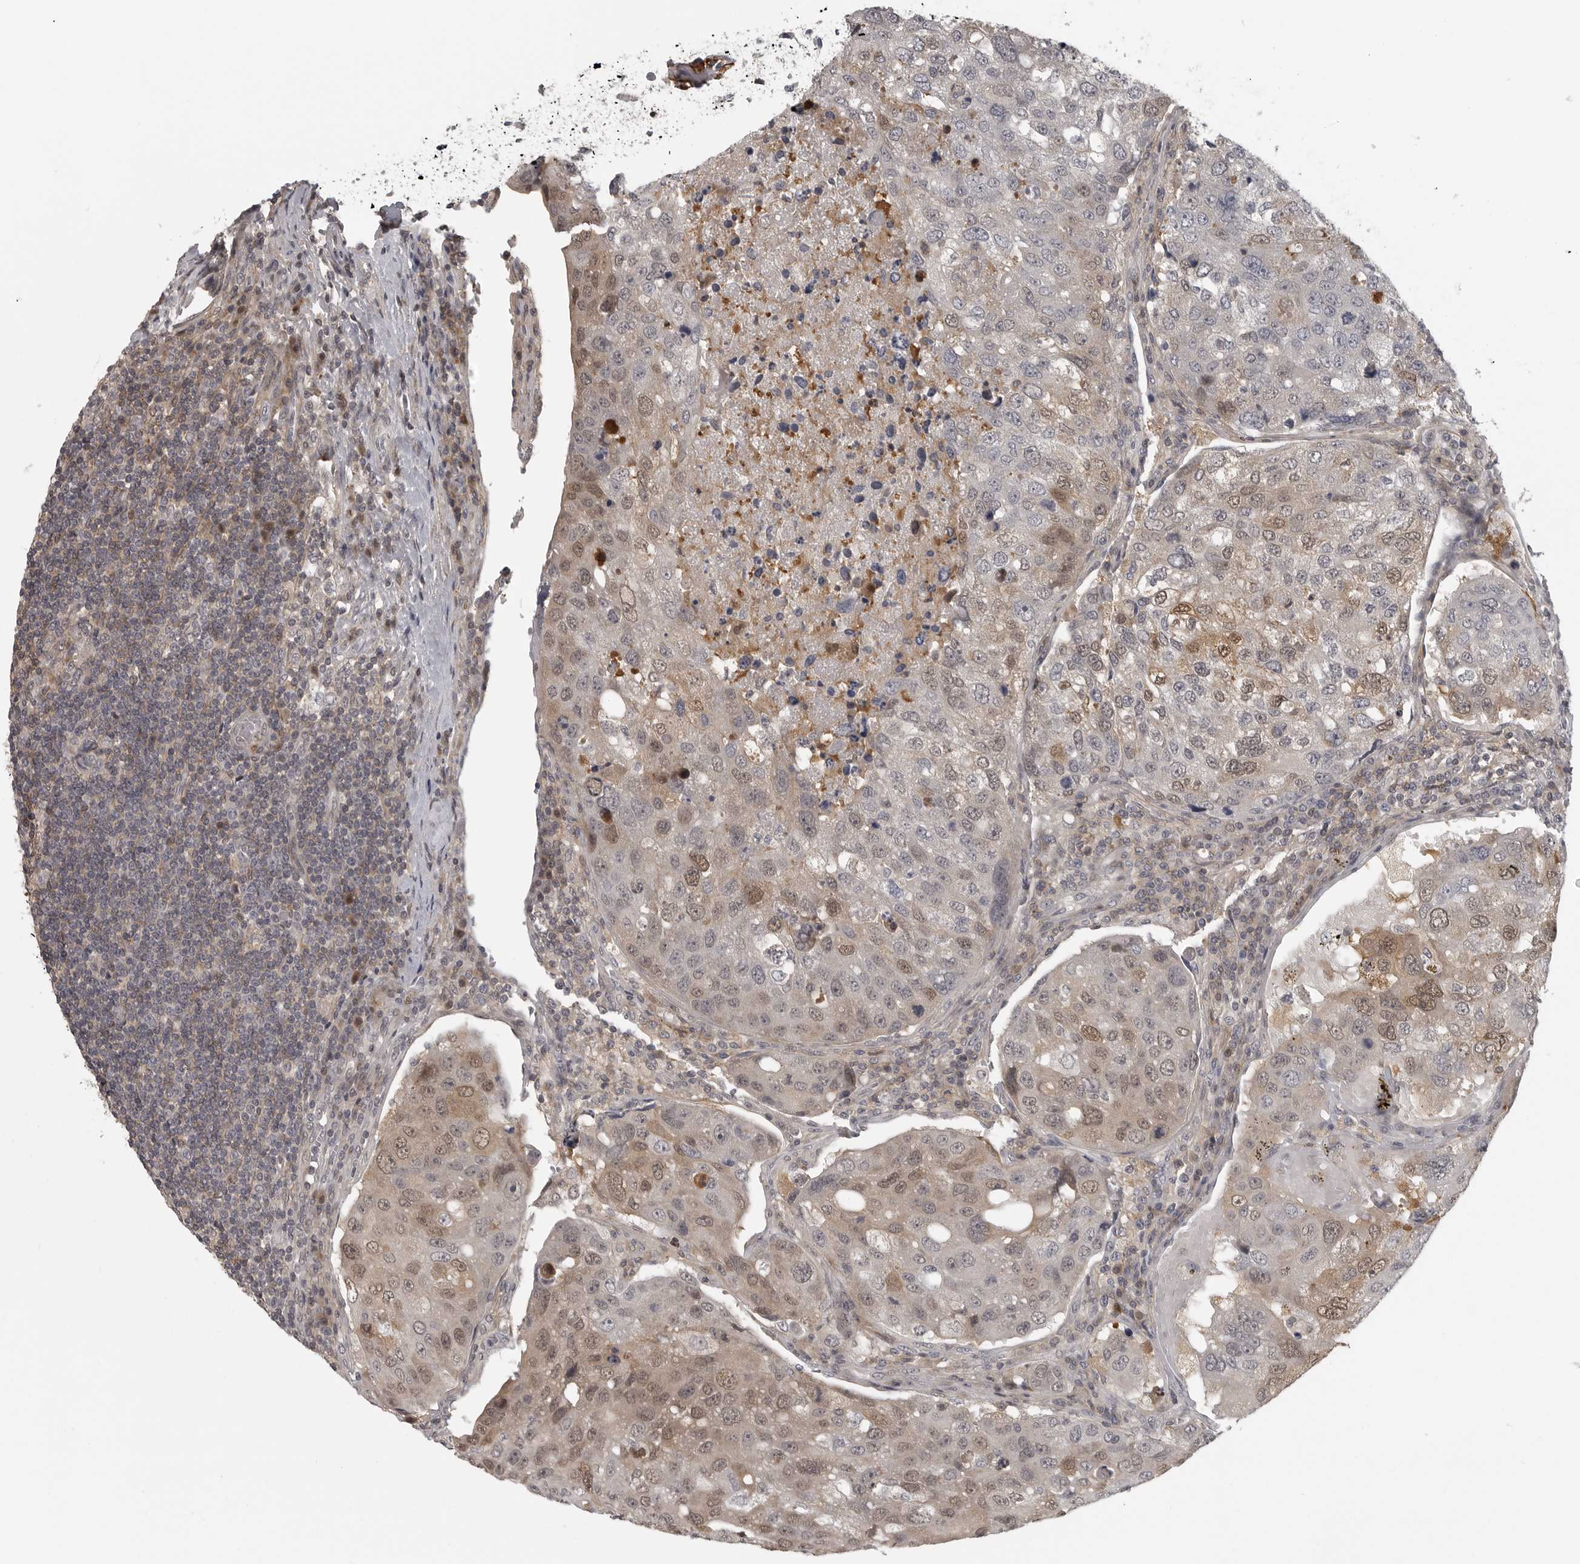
{"staining": {"intensity": "moderate", "quantity": "<25%", "location": "nuclear"}, "tissue": "urothelial cancer", "cell_type": "Tumor cells", "image_type": "cancer", "snomed": [{"axis": "morphology", "description": "Urothelial carcinoma, High grade"}, {"axis": "topography", "description": "Lymph node"}, {"axis": "topography", "description": "Urinary bladder"}], "caption": "Urothelial cancer stained with DAB (3,3'-diaminobenzidine) immunohistochemistry (IHC) reveals low levels of moderate nuclear staining in approximately <25% of tumor cells. (Brightfield microscopy of DAB IHC at high magnification).", "gene": "UROD", "patient": {"sex": "male", "age": 51}}